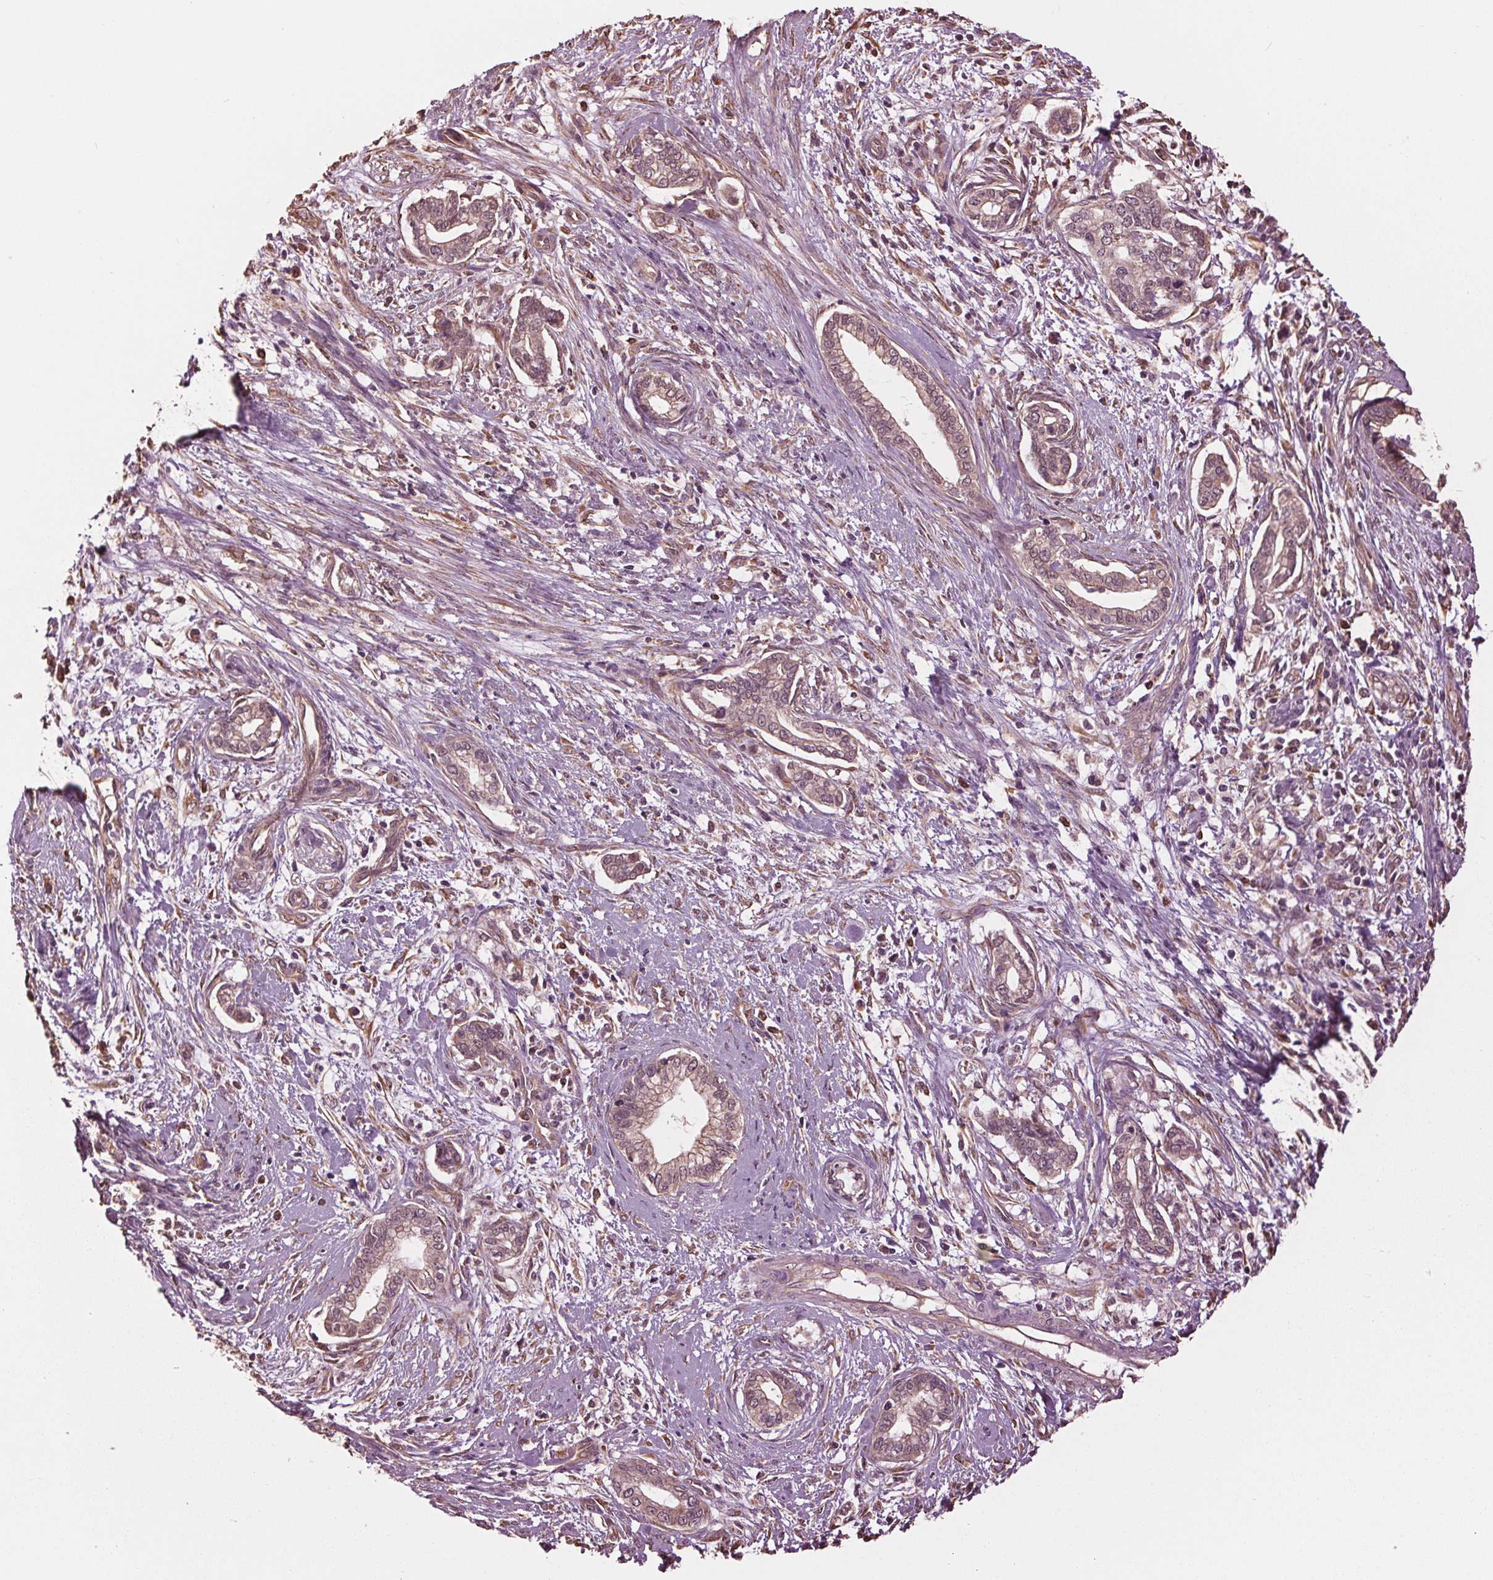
{"staining": {"intensity": "moderate", "quantity": ">75%", "location": "cytoplasmic/membranous"}, "tissue": "cervical cancer", "cell_type": "Tumor cells", "image_type": "cancer", "snomed": [{"axis": "morphology", "description": "Adenocarcinoma, NOS"}, {"axis": "topography", "description": "Cervix"}], "caption": "Immunohistochemical staining of human cervical cancer (adenocarcinoma) displays moderate cytoplasmic/membranous protein staining in approximately >75% of tumor cells. The protein of interest is stained brown, and the nuclei are stained in blue (DAB IHC with brightfield microscopy, high magnification).", "gene": "RNPEP", "patient": {"sex": "female", "age": 62}}